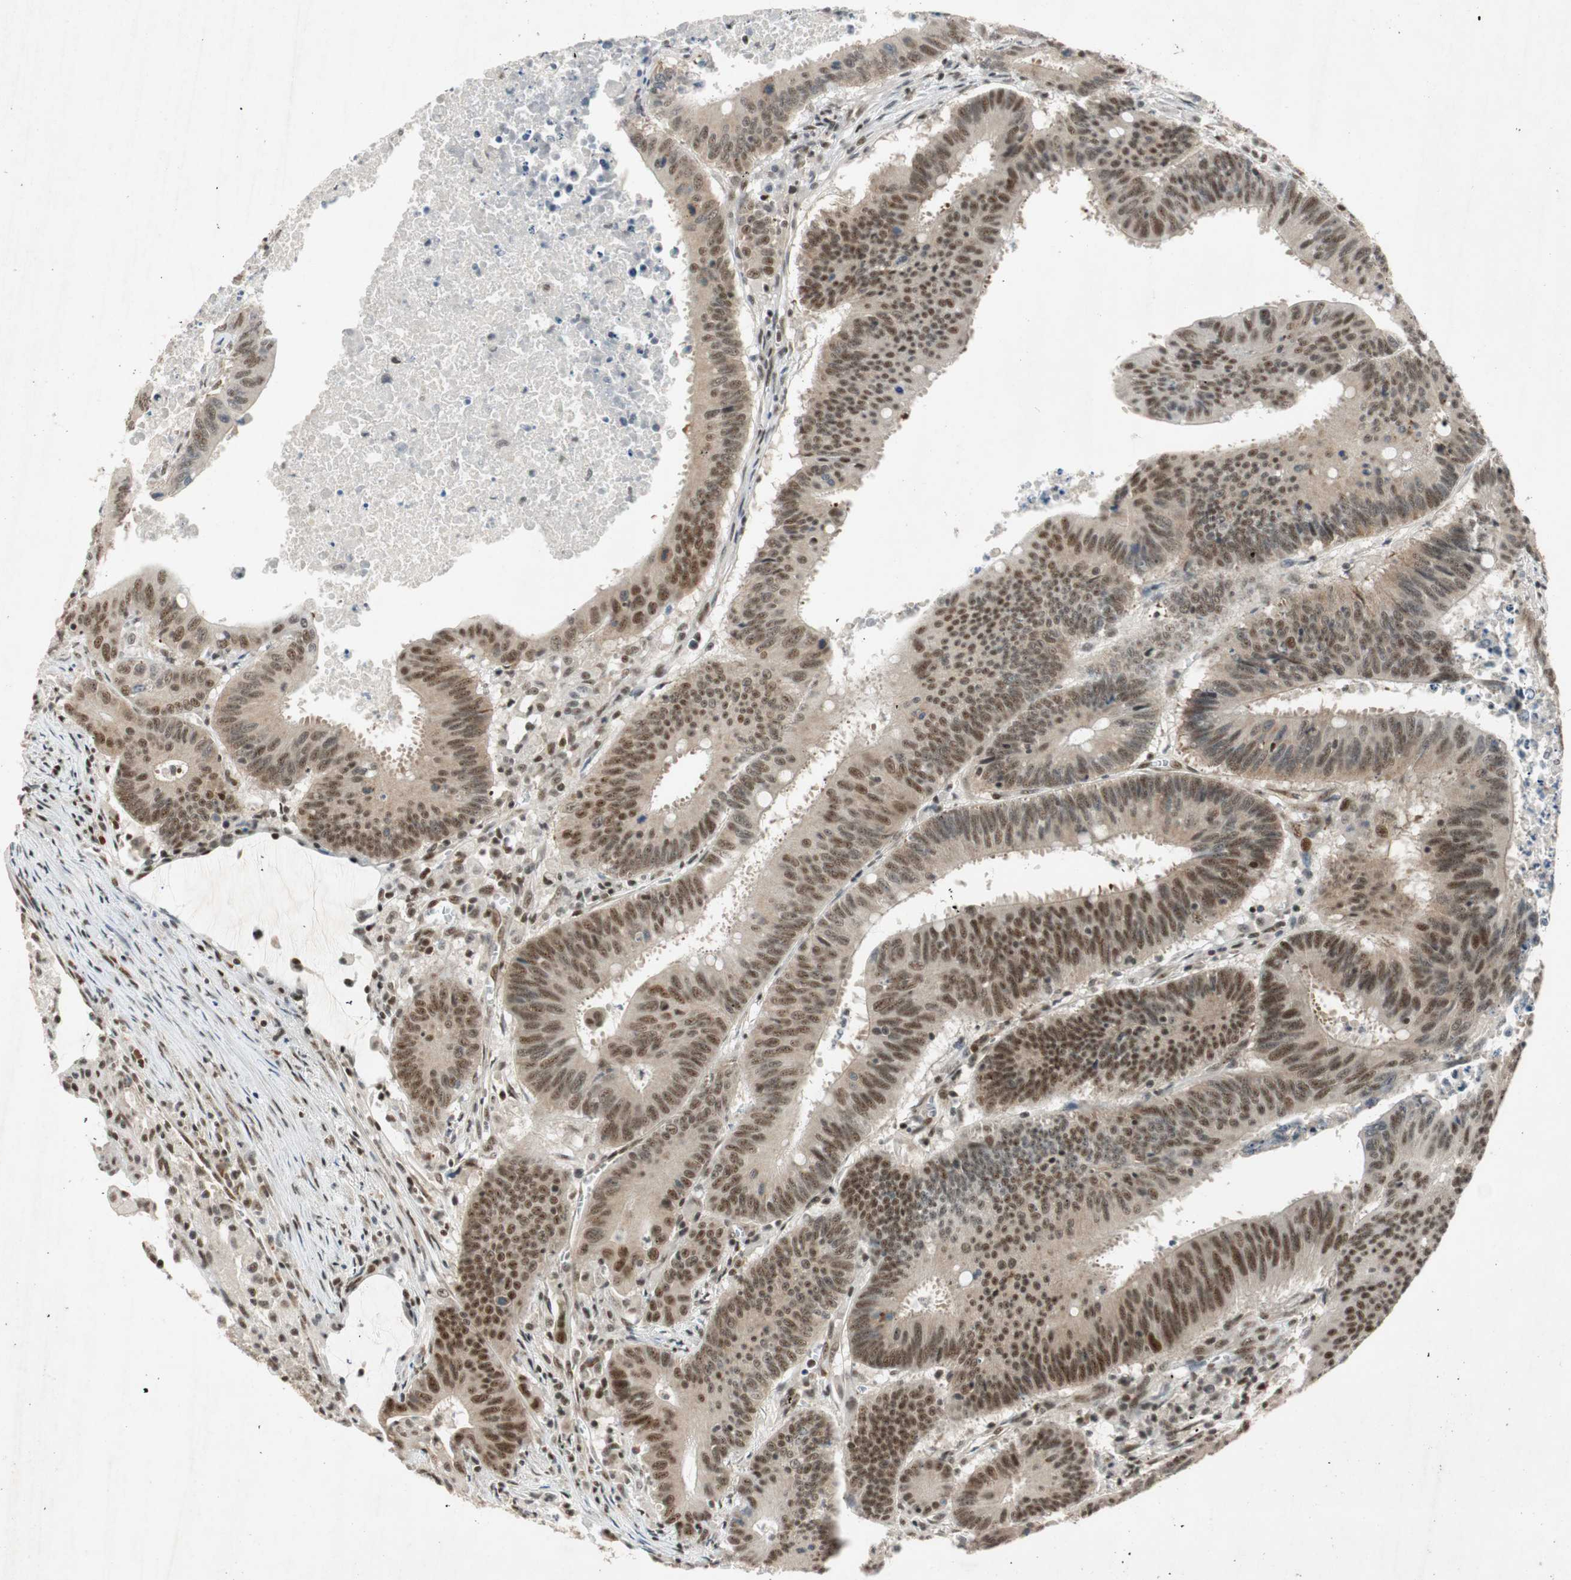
{"staining": {"intensity": "strong", "quantity": ">75%", "location": "nuclear"}, "tissue": "colorectal cancer", "cell_type": "Tumor cells", "image_type": "cancer", "snomed": [{"axis": "morphology", "description": "Adenocarcinoma, NOS"}, {"axis": "topography", "description": "Colon"}], "caption": "Colorectal cancer (adenocarcinoma) was stained to show a protein in brown. There is high levels of strong nuclear staining in approximately >75% of tumor cells.", "gene": "NCBP3", "patient": {"sex": "male", "age": 45}}